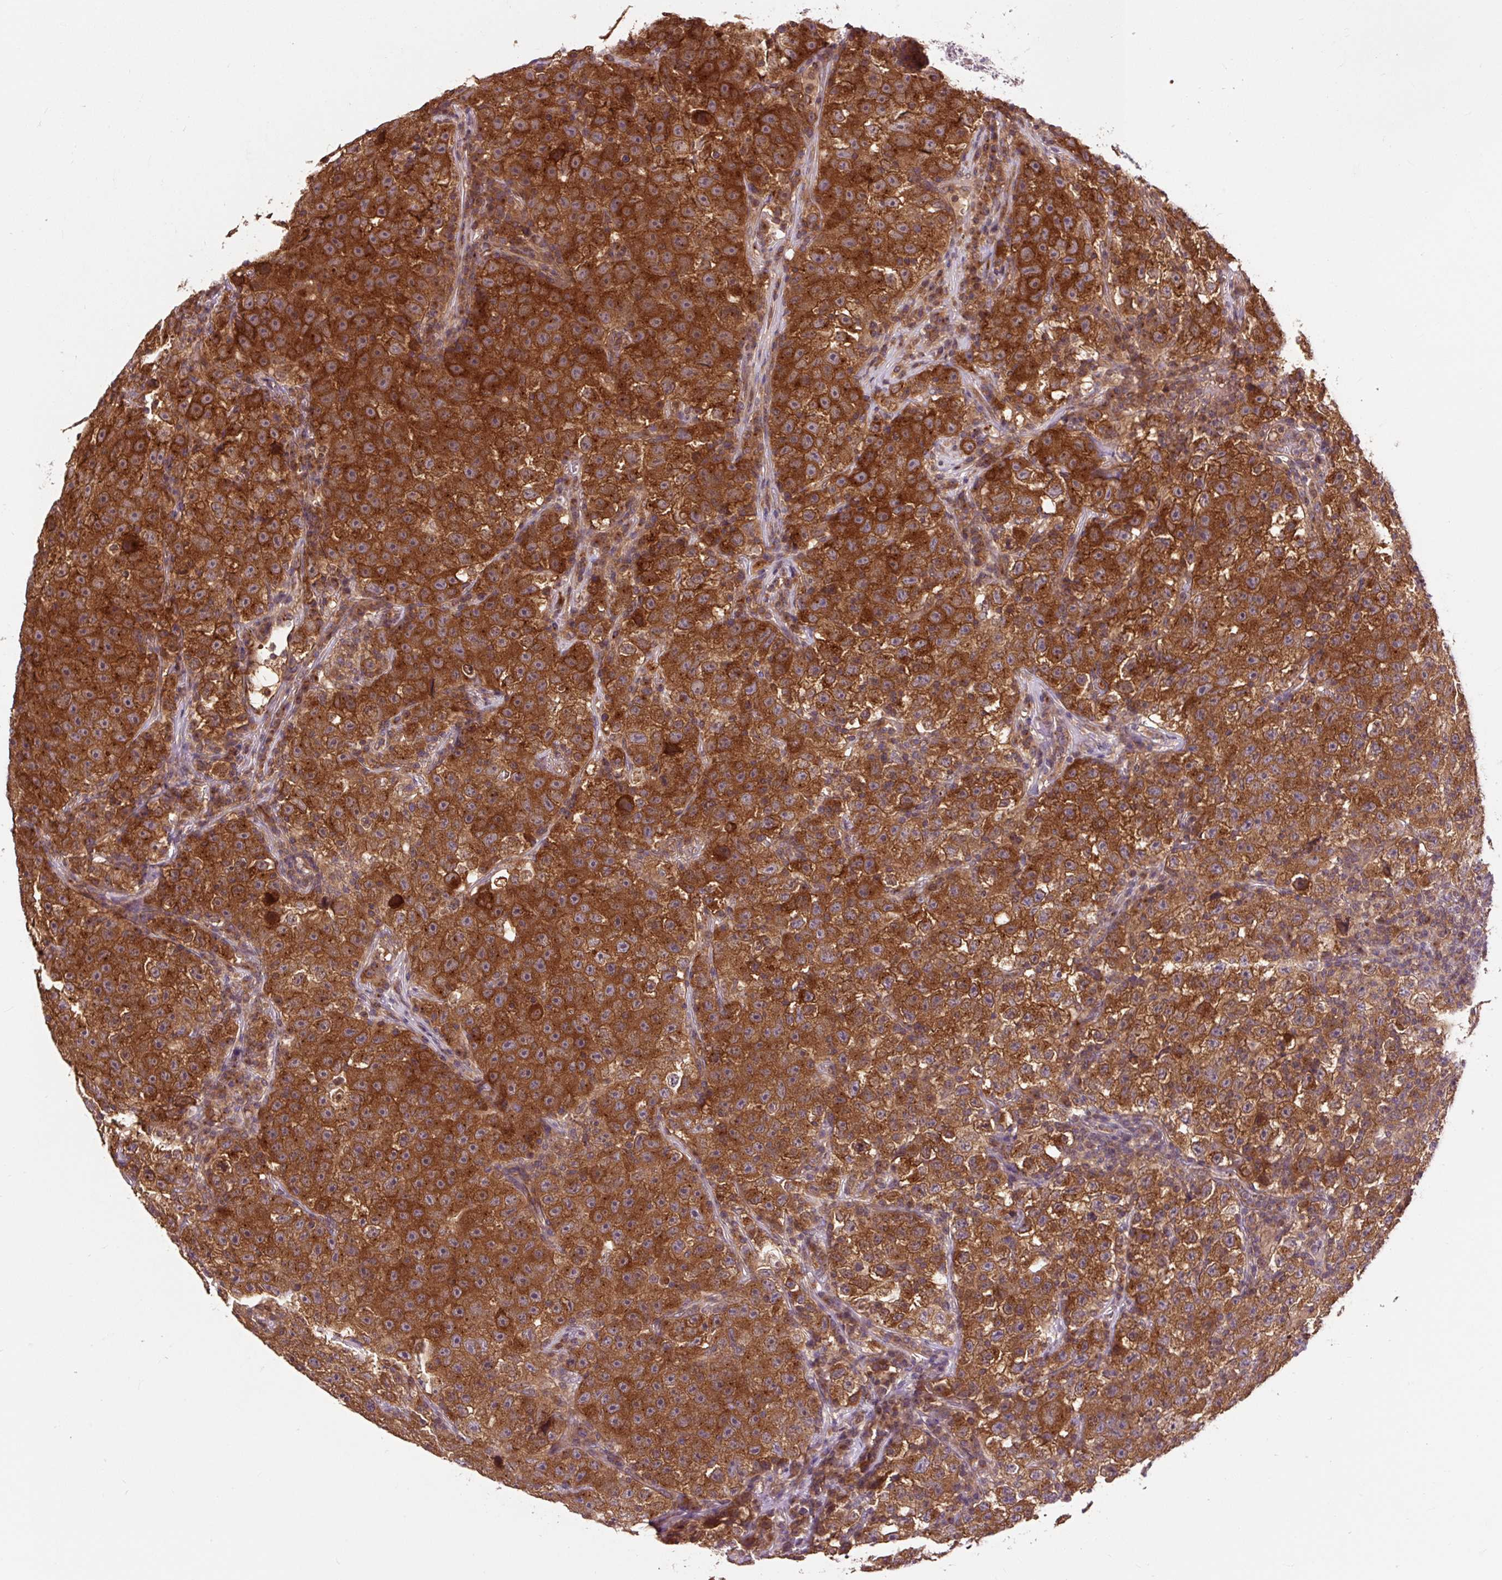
{"staining": {"intensity": "strong", "quantity": ">75%", "location": "cytoplasmic/membranous"}, "tissue": "testis cancer", "cell_type": "Tumor cells", "image_type": "cancer", "snomed": [{"axis": "morphology", "description": "Seminoma, NOS"}, {"axis": "topography", "description": "Testis"}], "caption": "Tumor cells demonstrate high levels of strong cytoplasmic/membranous expression in approximately >75% of cells in testis cancer.", "gene": "MMS19", "patient": {"sex": "male", "age": 22}}